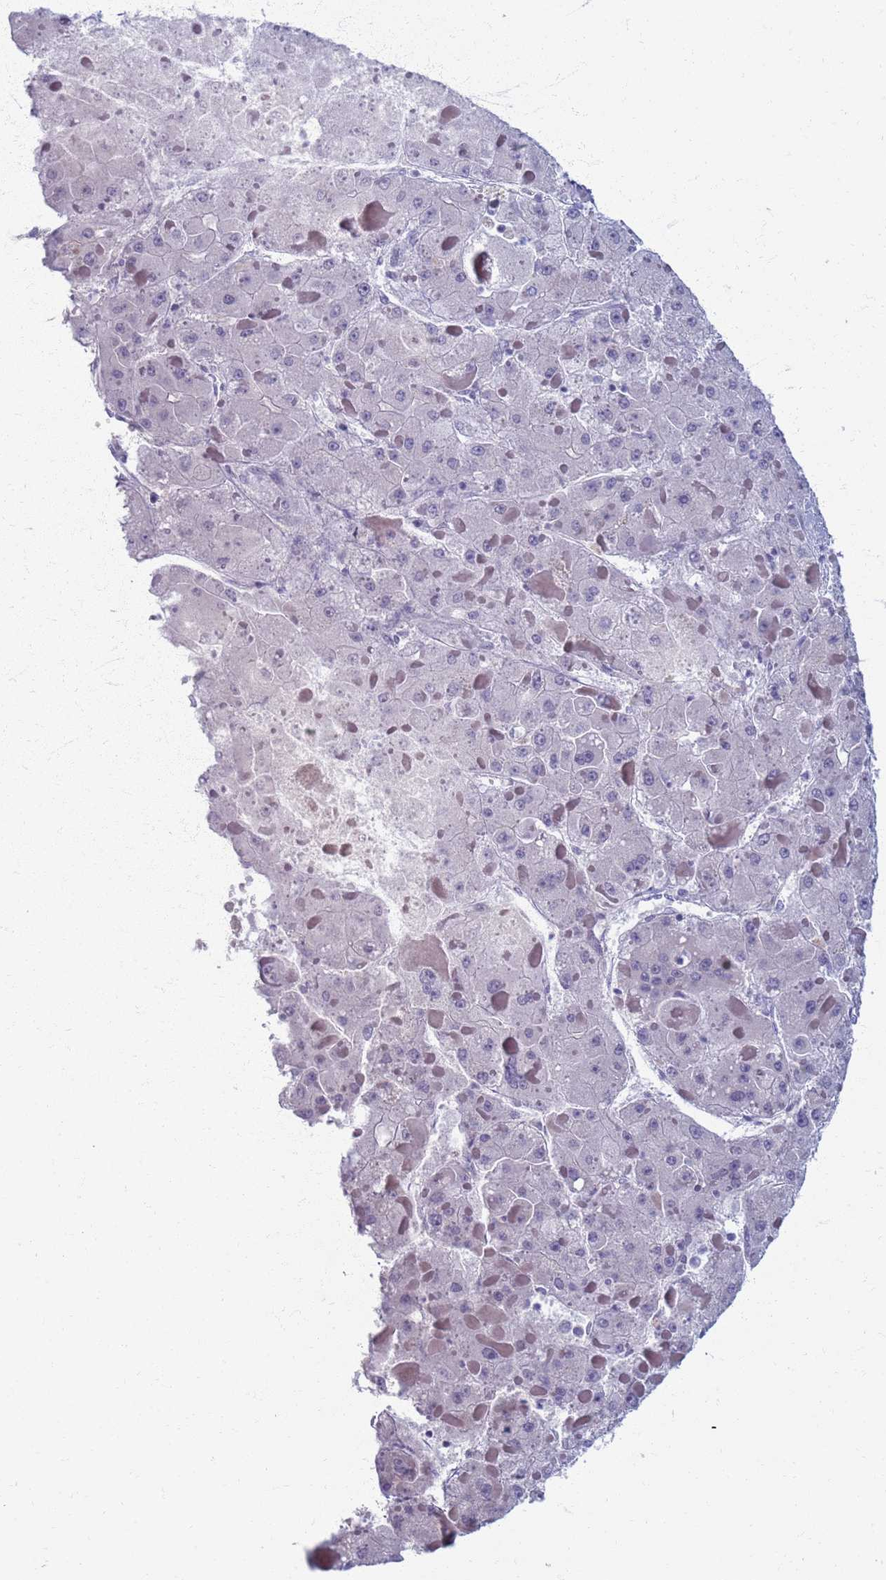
{"staining": {"intensity": "negative", "quantity": "none", "location": "none"}, "tissue": "liver cancer", "cell_type": "Tumor cells", "image_type": "cancer", "snomed": [{"axis": "morphology", "description": "Carcinoma, Hepatocellular, NOS"}, {"axis": "topography", "description": "Liver"}], "caption": "DAB (3,3'-diaminobenzidine) immunohistochemical staining of hepatocellular carcinoma (liver) displays no significant expression in tumor cells.", "gene": "CLCA2", "patient": {"sex": "female", "age": 73}}